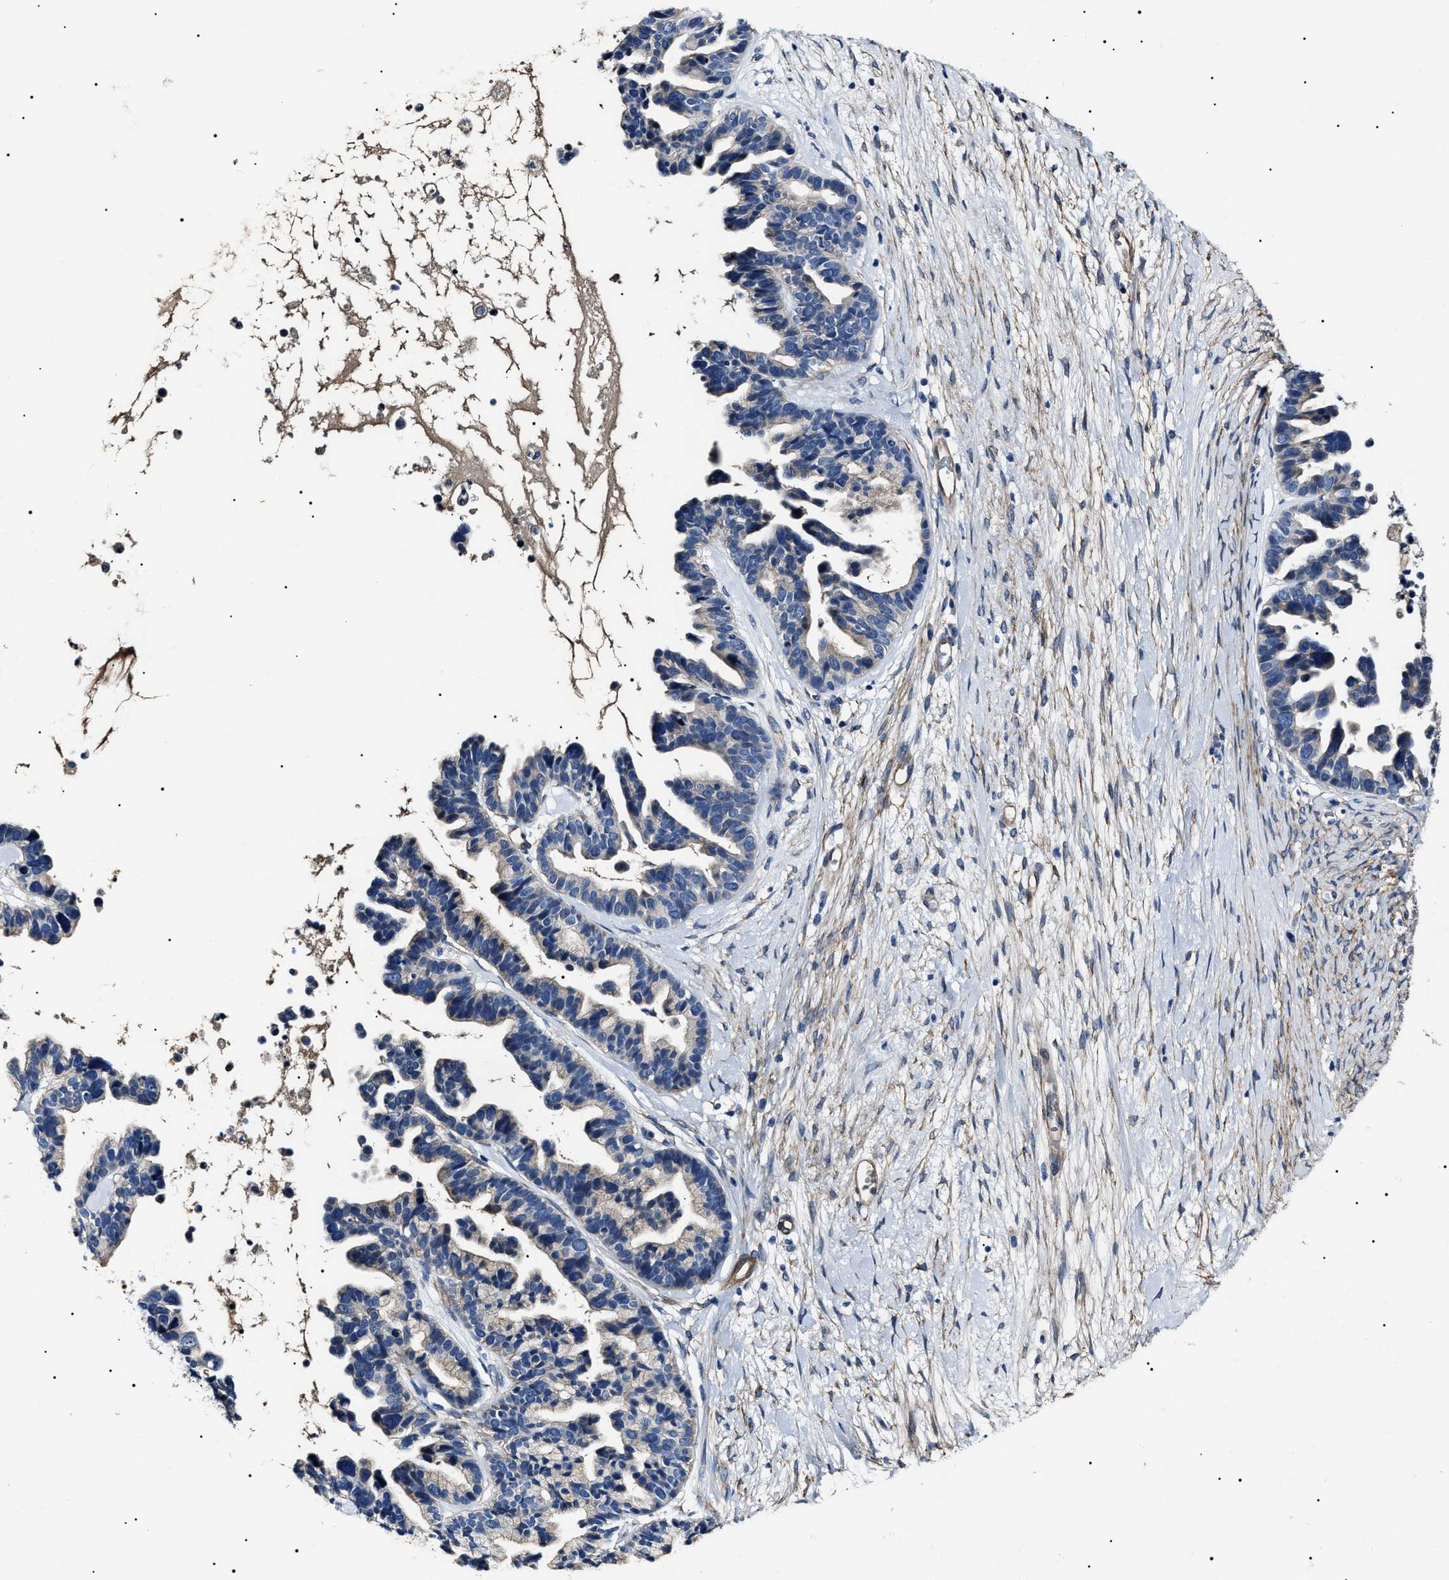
{"staining": {"intensity": "weak", "quantity": "<25%", "location": "cytoplasmic/membranous"}, "tissue": "ovarian cancer", "cell_type": "Tumor cells", "image_type": "cancer", "snomed": [{"axis": "morphology", "description": "Cystadenocarcinoma, serous, NOS"}, {"axis": "topography", "description": "Ovary"}], "caption": "IHC image of neoplastic tissue: ovarian serous cystadenocarcinoma stained with DAB exhibits no significant protein staining in tumor cells.", "gene": "KLHL42", "patient": {"sex": "female", "age": 56}}